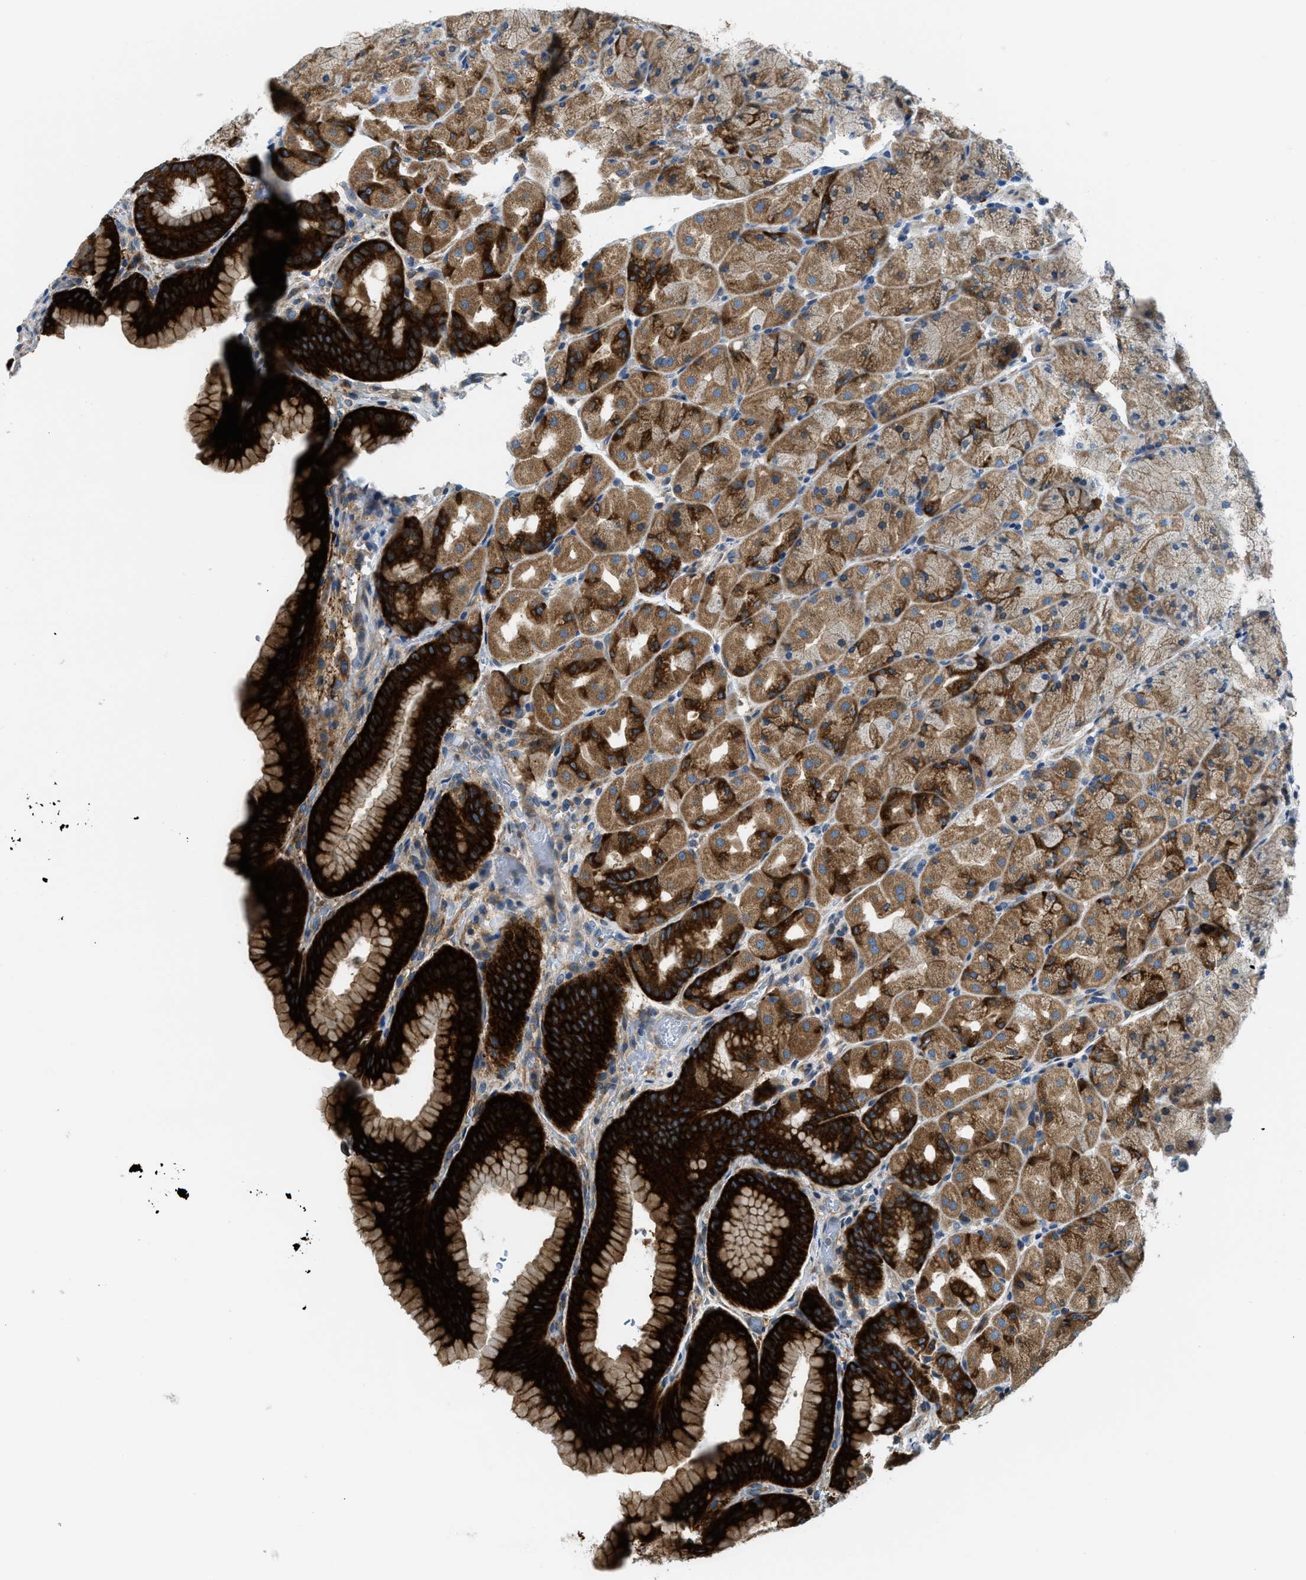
{"staining": {"intensity": "strong", "quantity": ">75%", "location": "cytoplasmic/membranous"}, "tissue": "stomach", "cell_type": "Glandular cells", "image_type": "normal", "snomed": [{"axis": "morphology", "description": "Normal tissue, NOS"}, {"axis": "morphology", "description": "Carcinoid, malignant, NOS"}, {"axis": "topography", "description": "Stomach, upper"}], "caption": "Stomach stained with a brown dye shows strong cytoplasmic/membranous positive positivity in about >75% of glandular cells.", "gene": "LPIN2", "patient": {"sex": "male", "age": 39}}